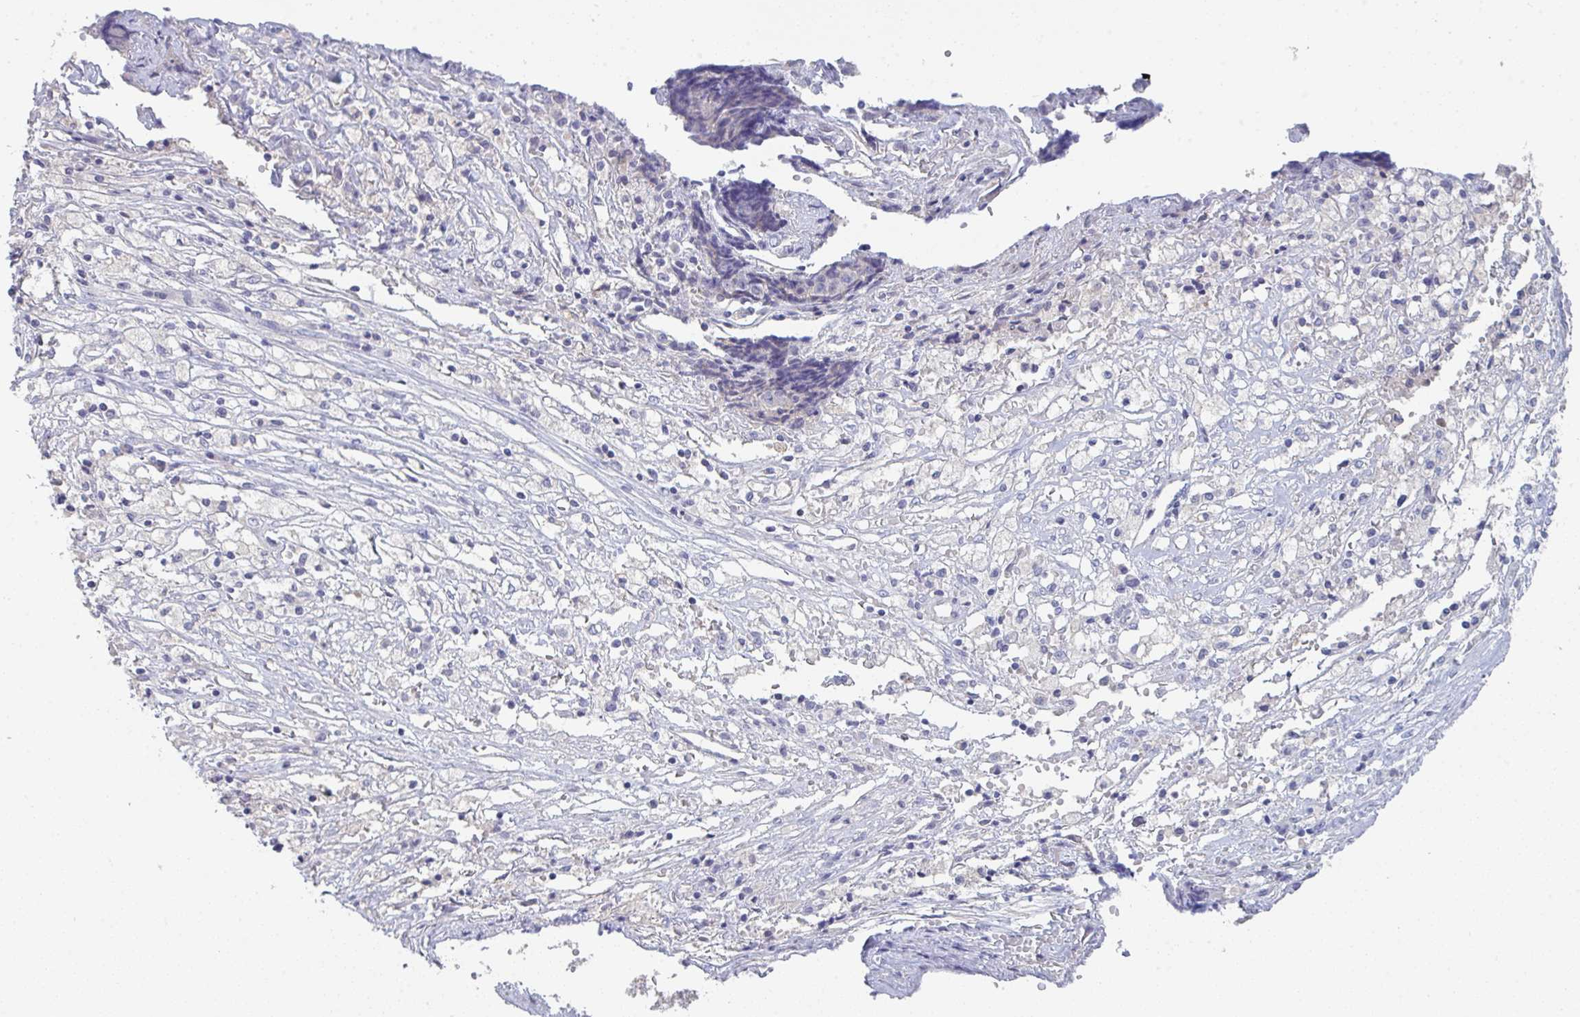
{"staining": {"intensity": "negative", "quantity": "none", "location": "none"}, "tissue": "ovarian cancer", "cell_type": "Tumor cells", "image_type": "cancer", "snomed": [{"axis": "morphology", "description": "Carcinoma, endometroid"}, {"axis": "topography", "description": "Ovary"}], "caption": "High magnification brightfield microscopy of ovarian cancer (endometroid carcinoma) stained with DAB (brown) and counterstained with hematoxylin (blue): tumor cells show no significant staining.", "gene": "HGFAC", "patient": {"sex": "female", "age": 42}}